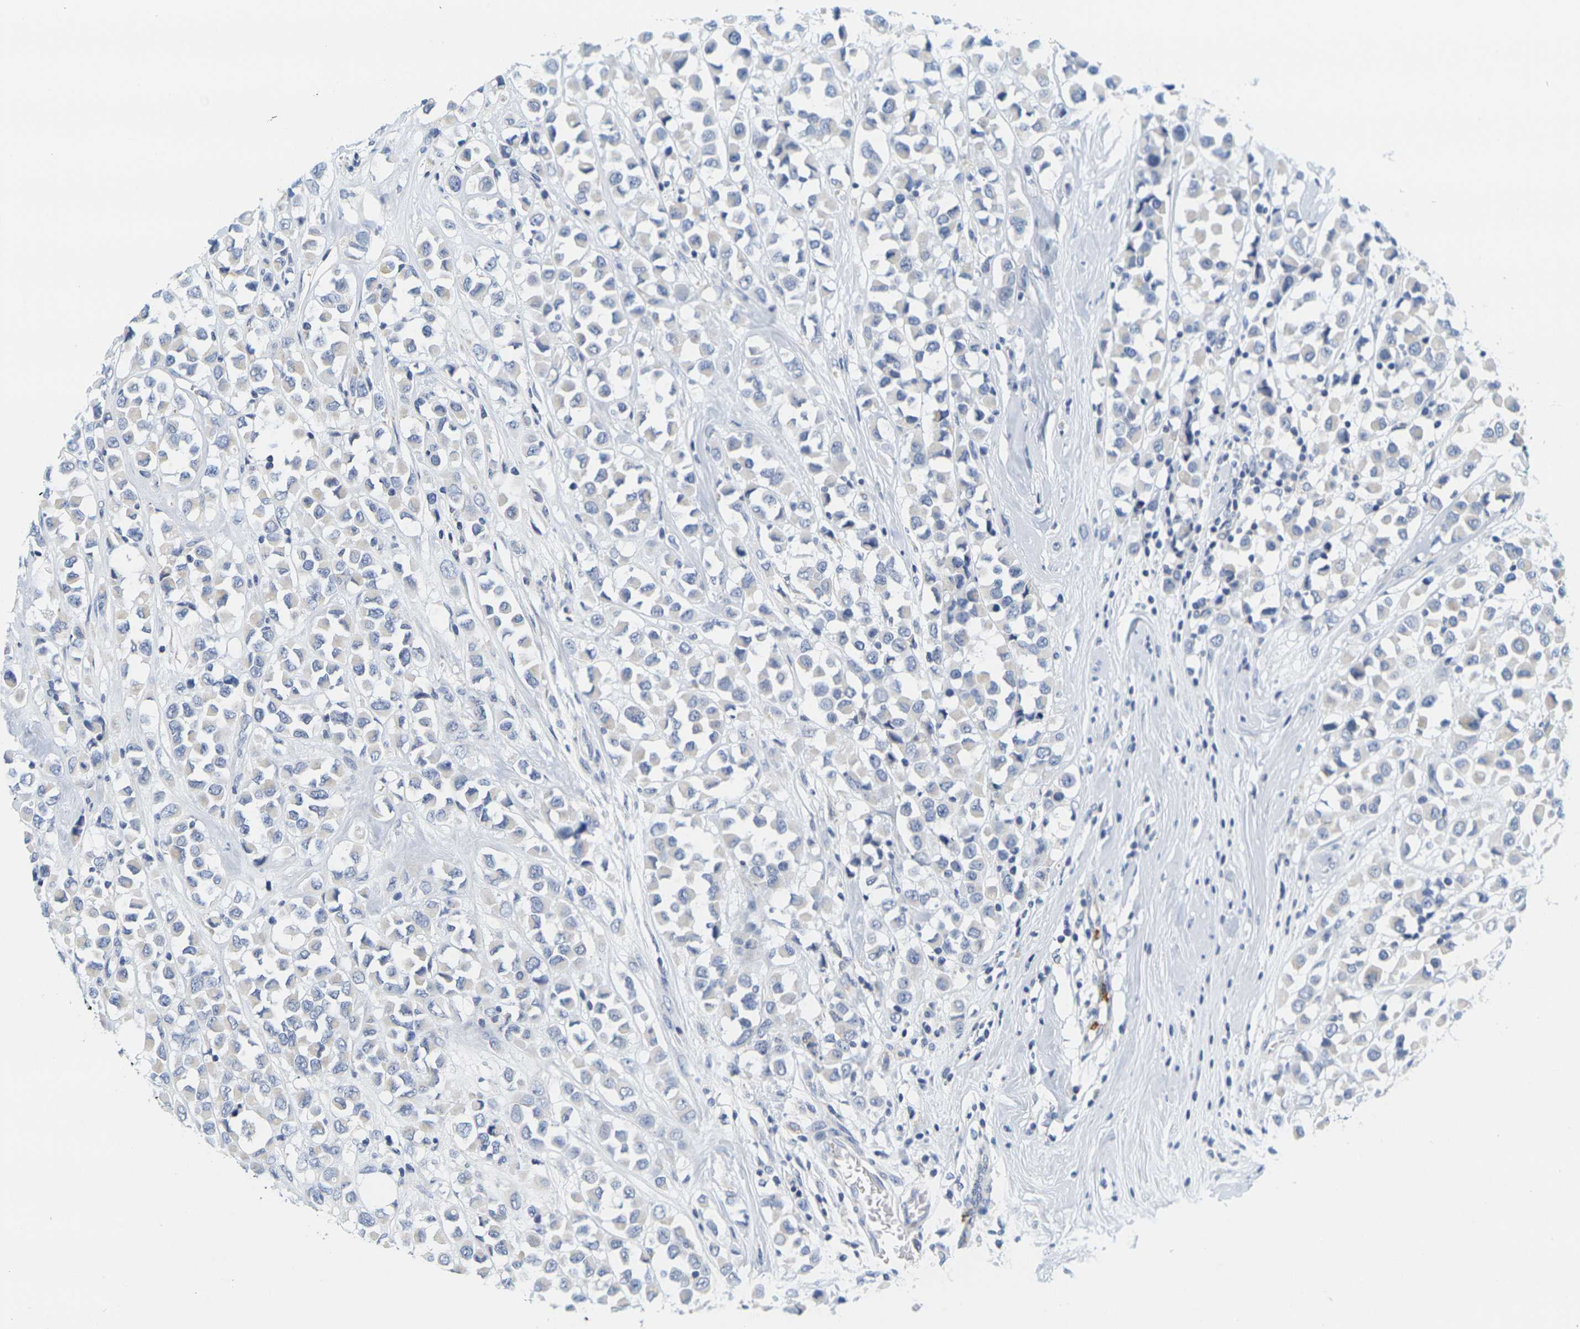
{"staining": {"intensity": "negative", "quantity": "none", "location": "none"}, "tissue": "breast cancer", "cell_type": "Tumor cells", "image_type": "cancer", "snomed": [{"axis": "morphology", "description": "Duct carcinoma"}, {"axis": "topography", "description": "Breast"}], "caption": "Immunohistochemistry histopathology image of neoplastic tissue: human breast cancer (infiltrating ductal carcinoma) stained with DAB (3,3'-diaminobenzidine) displays no significant protein positivity in tumor cells.", "gene": "KLK5", "patient": {"sex": "female", "age": 61}}